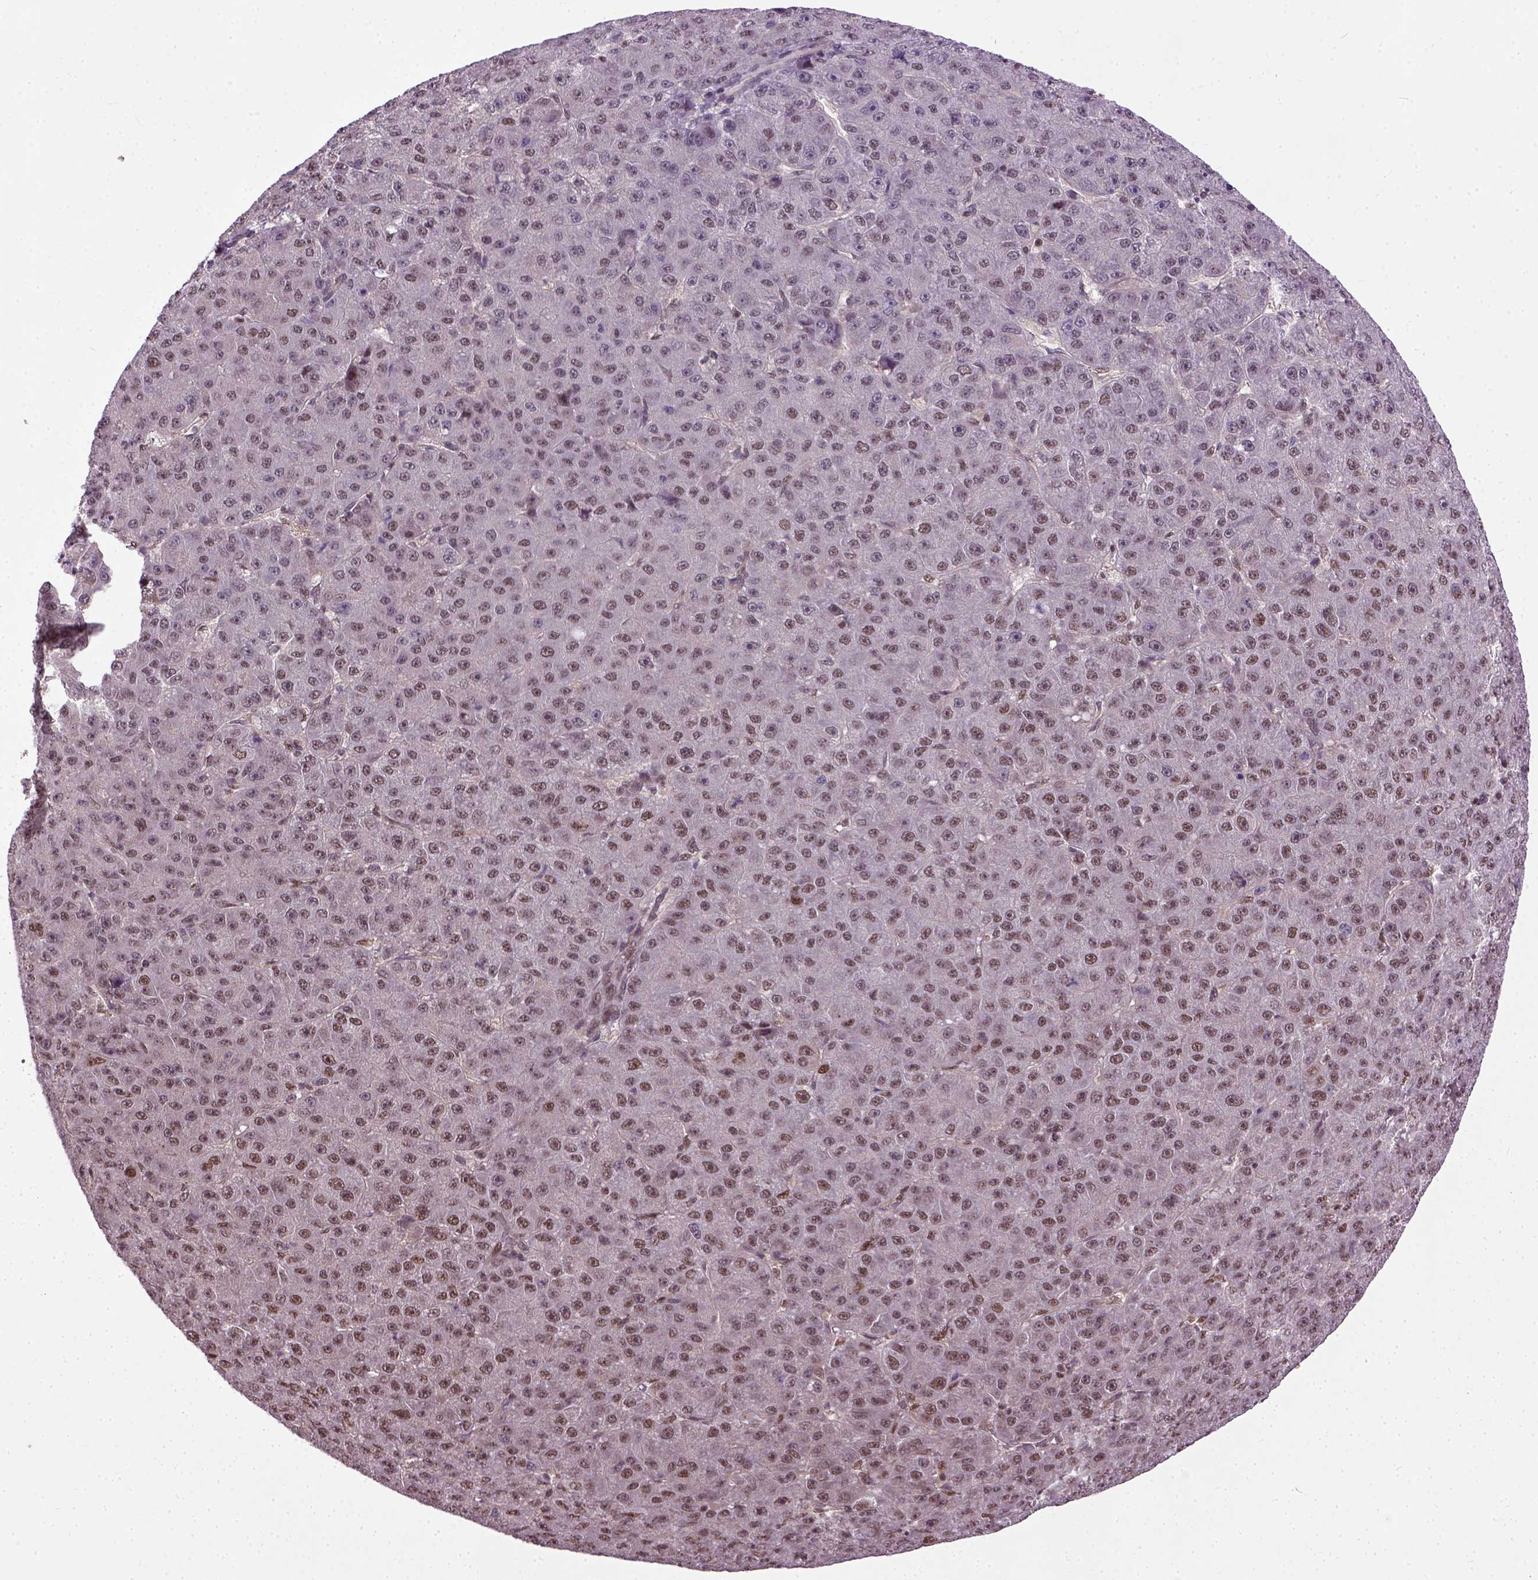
{"staining": {"intensity": "moderate", "quantity": ">75%", "location": "nuclear"}, "tissue": "liver cancer", "cell_type": "Tumor cells", "image_type": "cancer", "snomed": [{"axis": "morphology", "description": "Carcinoma, Hepatocellular, NOS"}, {"axis": "topography", "description": "Liver"}], "caption": "IHC photomicrograph of human hepatocellular carcinoma (liver) stained for a protein (brown), which shows medium levels of moderate nuclear staining in about >75% of tumor cells.", "gene": "UBA3", "patient": {"sex": "male", "age": 67}}